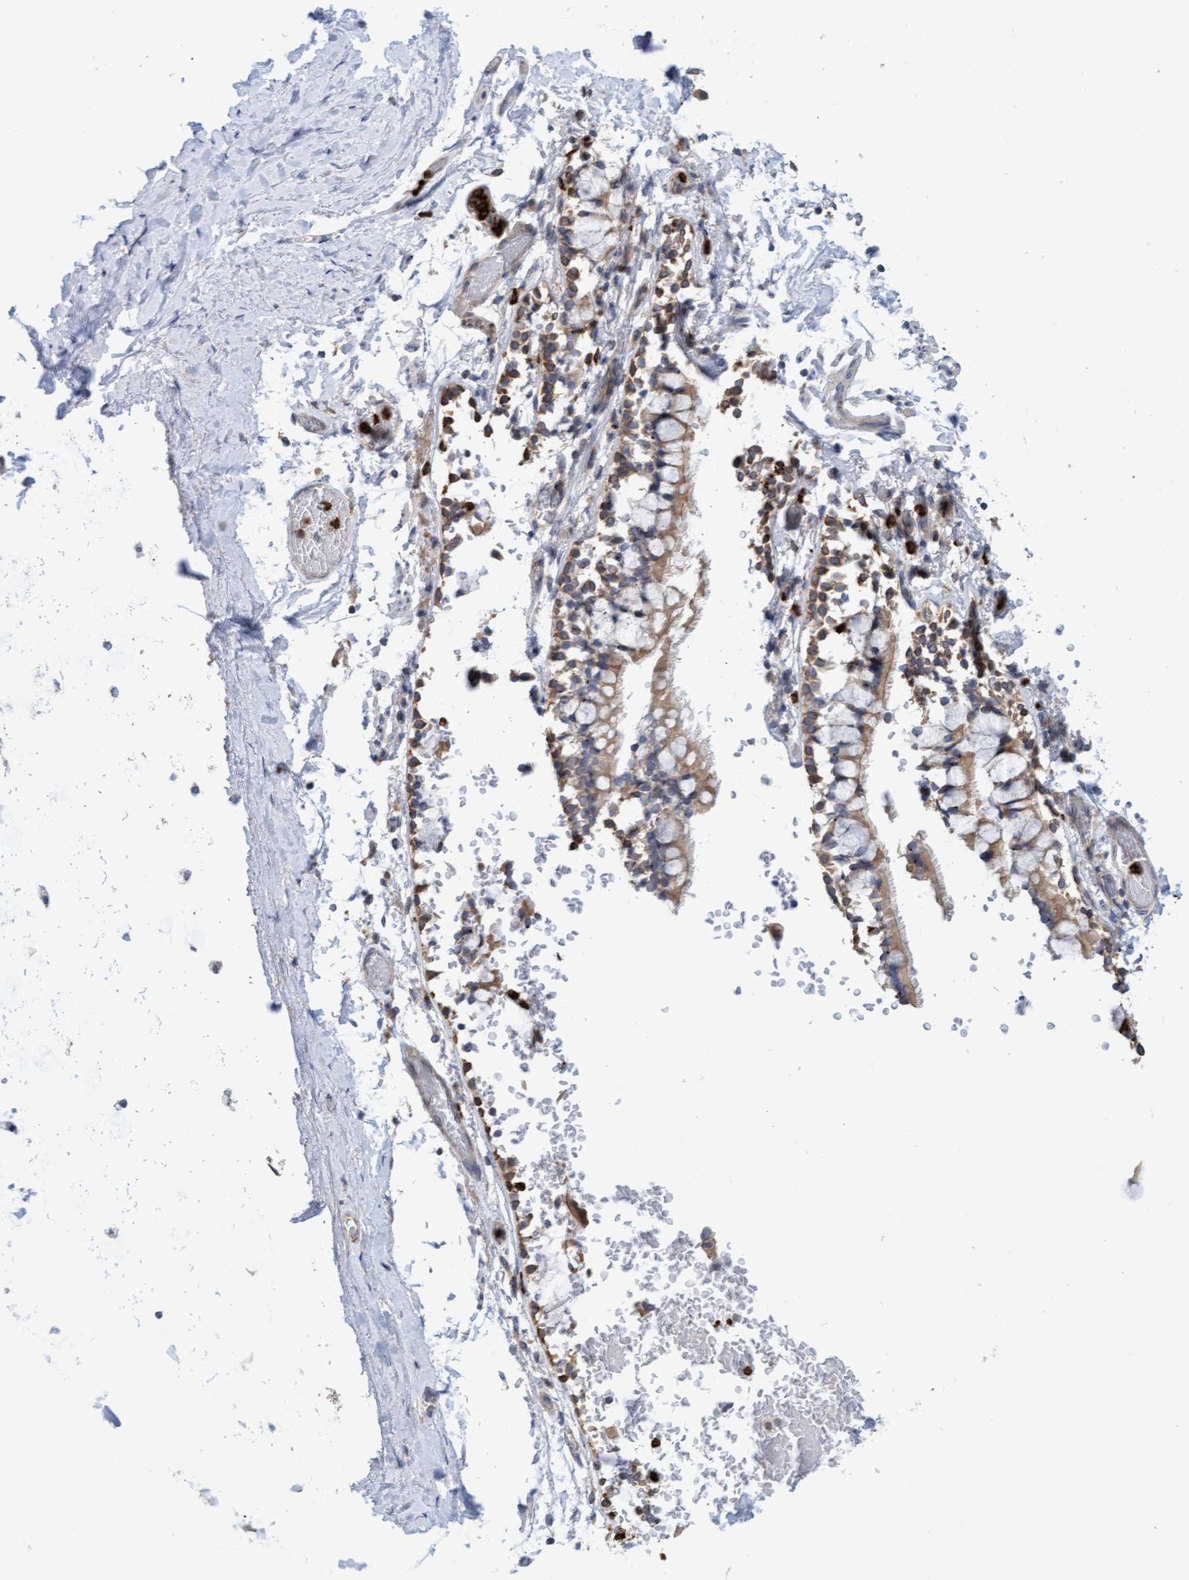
{"staining": {"intensity": "weak", "quantity": "25%-75%", "location": "cytoplasmic/membranous"}, "tissue": "adipose tissue", "cell_type": "Adipocytes", "image_type": "normal", "snomed": [{"axis": "morphology", "description": "Normal tissue, NOS"}, {"axis": "topography", "description": "Cartilage tissue"}, {"axis": "topography", "description": "Lung"}], "caption": "Normal adipose tissue reveals weak cytoplasmic/membranous expression in about 25%-75% of adipocytes, visualized by immunohistochemistry. Nuclei are stained in blue.", "gene": "MMP8", "patient": {"sex": "female", "age": 77}}